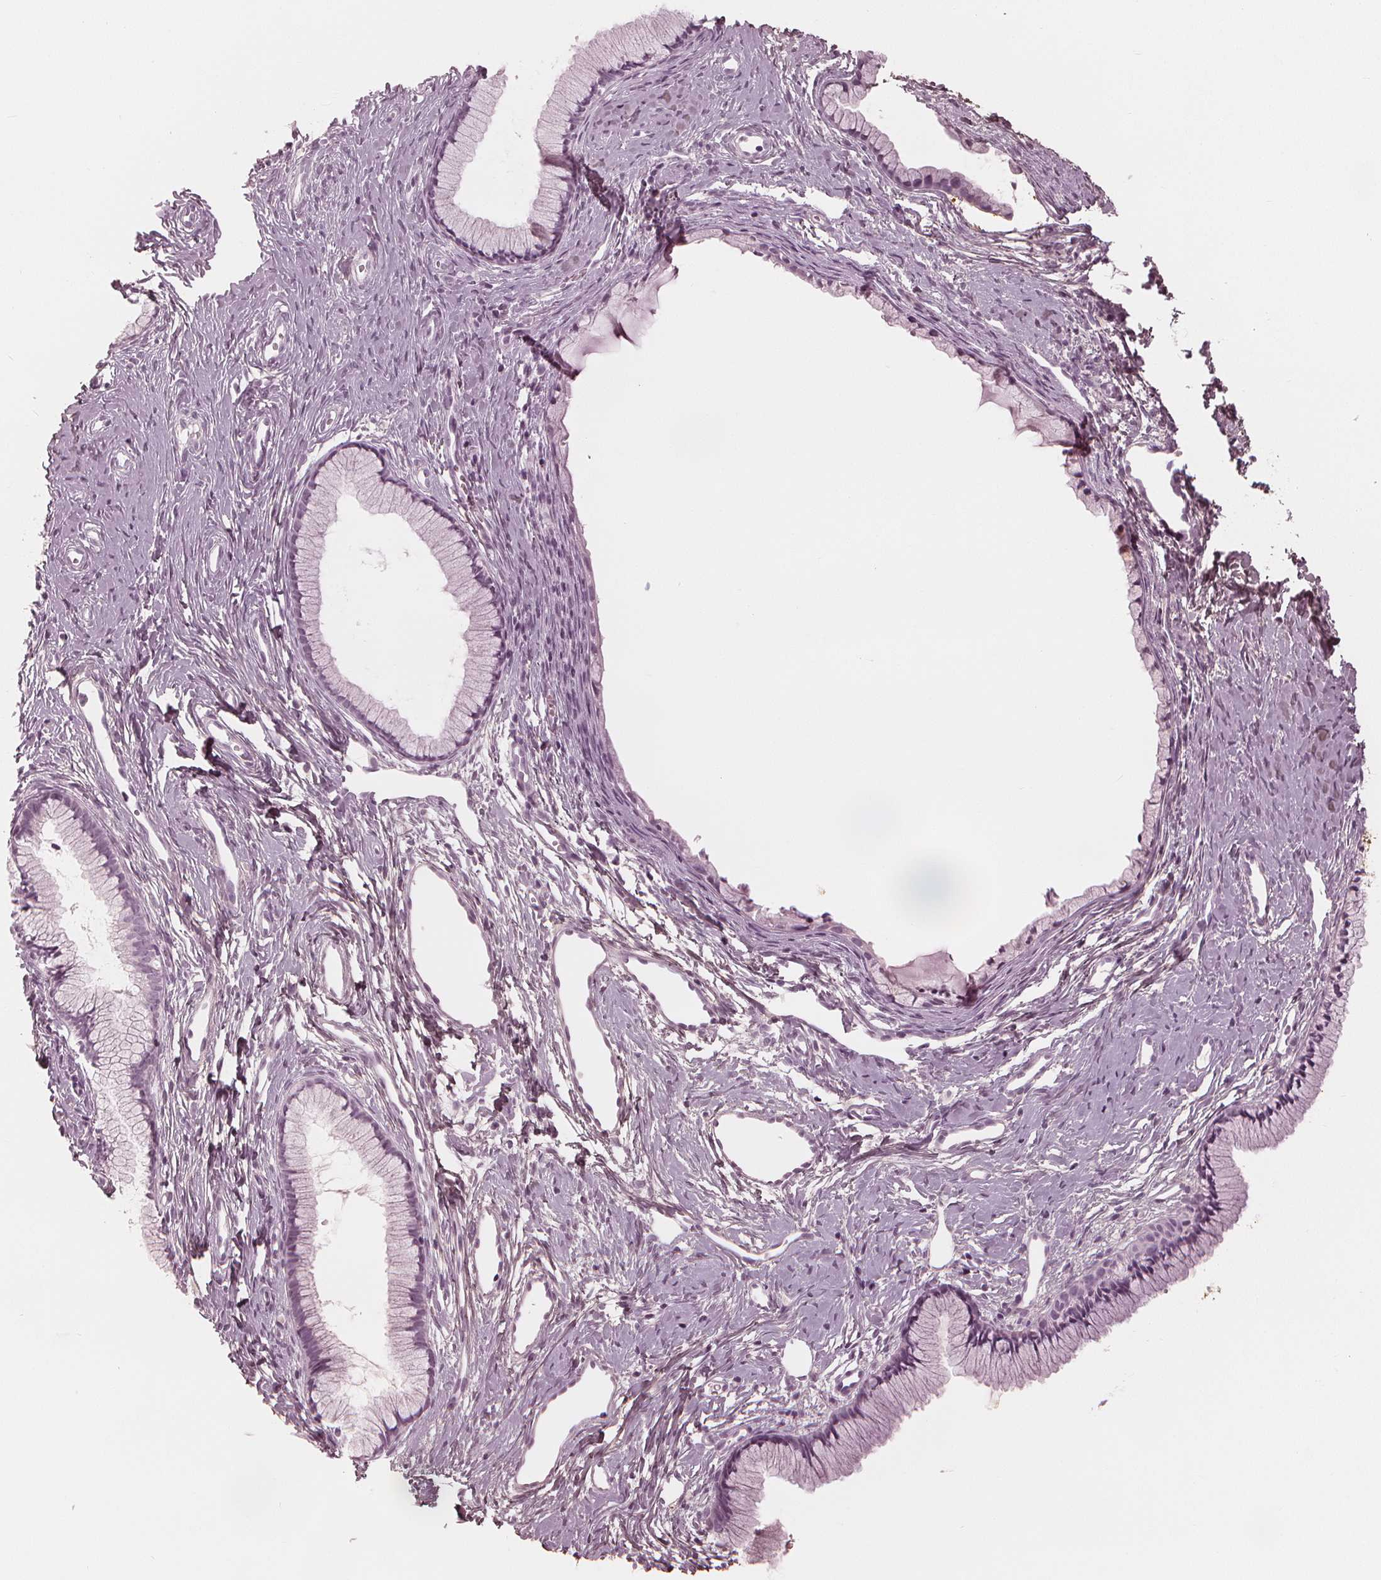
{"staining": {"intensity": "negative", "quantity": "none", "location": "none"}, "tissue": "cervix", "cell_type": "Glandular cells", "image_type": "normal", "snomed": [{"axis": "morphology", "description": "Normal tissue, NOS"}, {"axis": "topography", "description": "Cervix"}], "caption": "This is a micrograph of IHC staining of benign cervix, which shows no staining in glandular cells. Brightfield microscopy of immunohistochemistry stained with DAB (brown) and hematoxylin (blue), captured at high magnification.", "gene": "PAEP", "patient": {"sex": "female", "age": 40}}